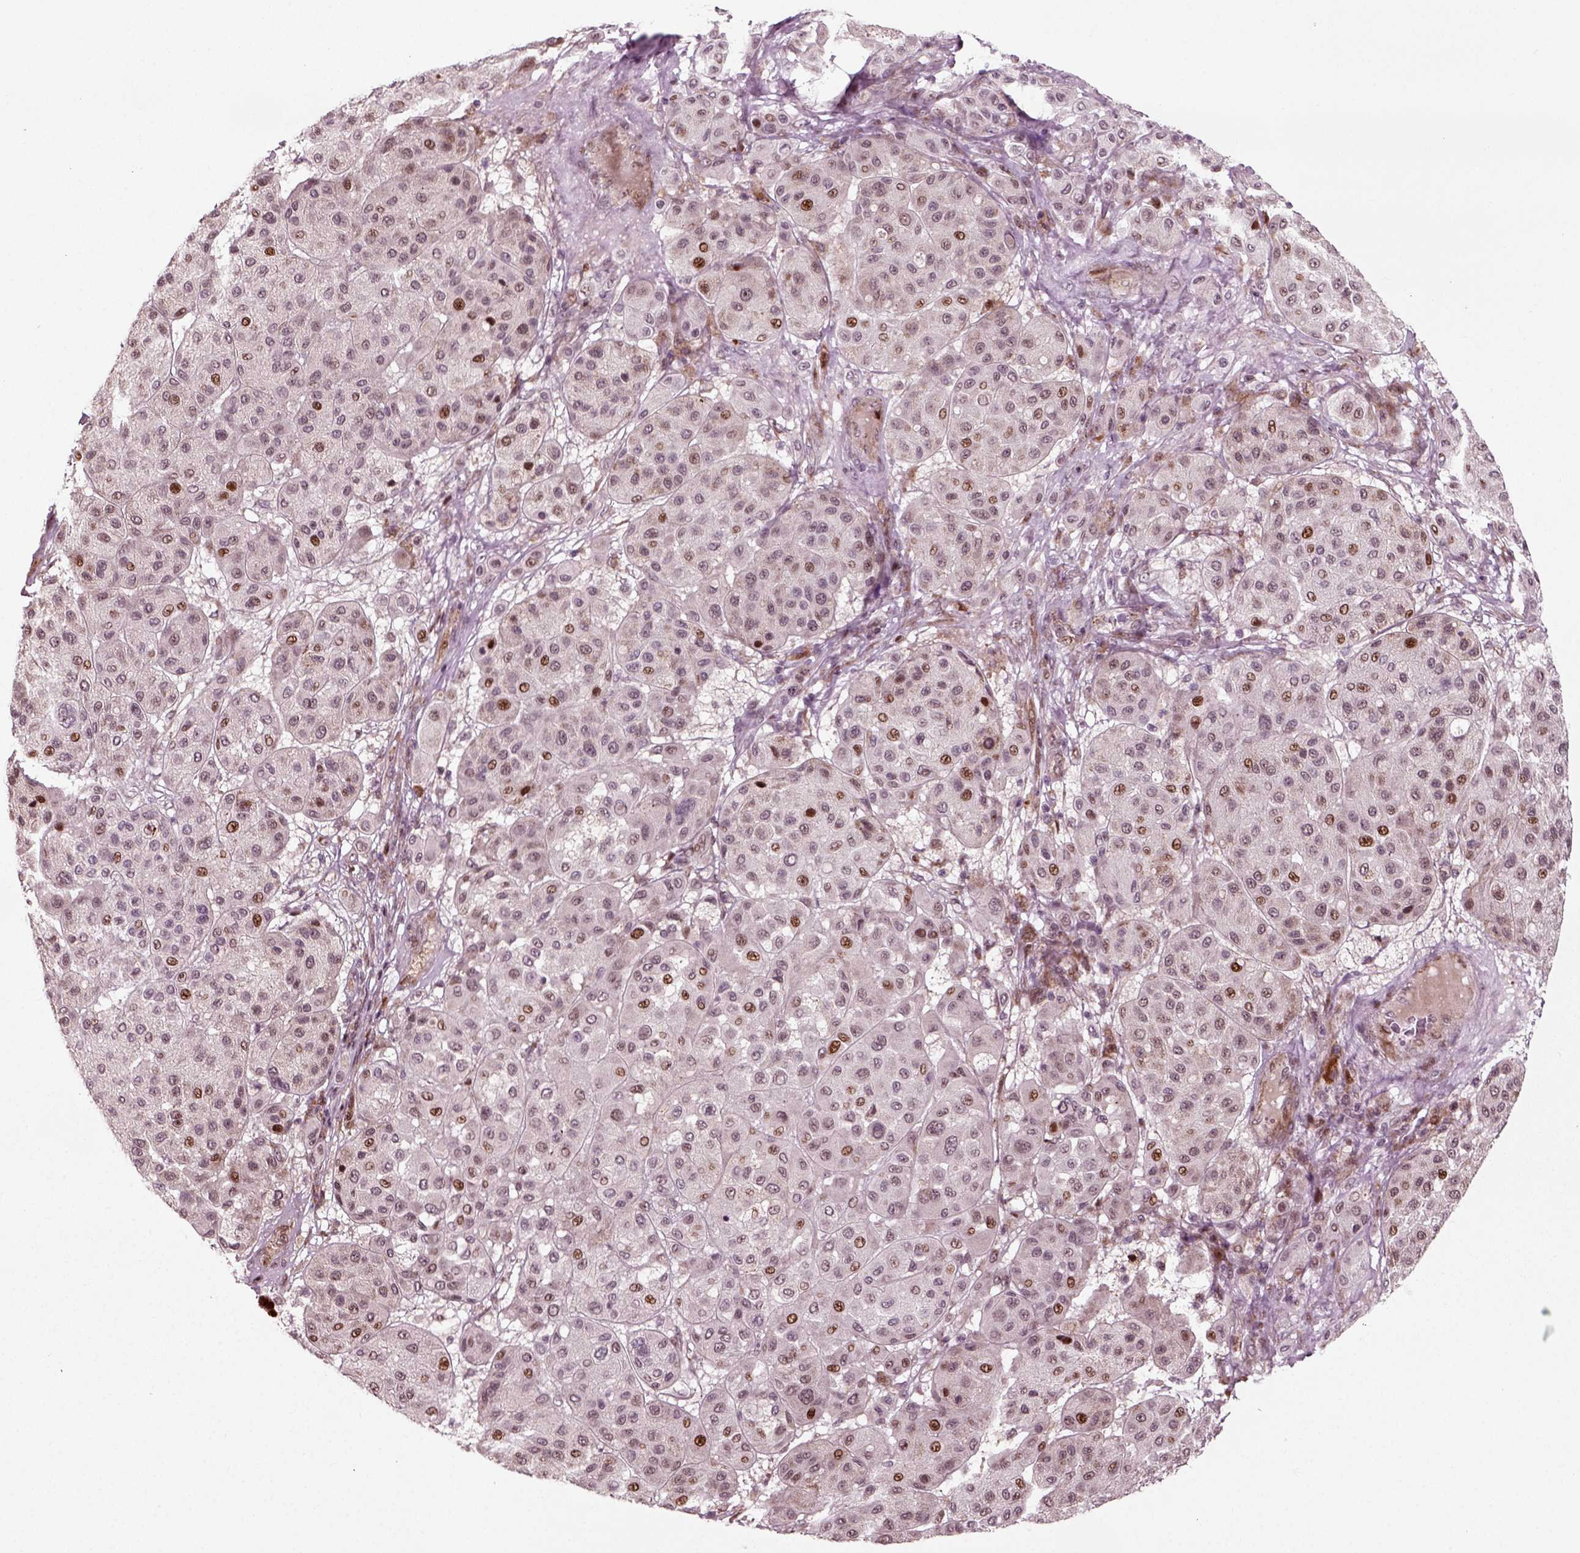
{"staining": {"intensity": "strong", "quantity": "<25%", "location": "nuclear"}, "tissue": "melanoma", "cell_type": "Tumor cells", "image_type": "cancer", "snomed": [{"axis": "morphology", "description": "Malignant melanoma, Metastatic site"}, {"axis": "topography", "description": "Smooth muscle"}], "caption": "Immunohistochemical staining of human melanoma displays strong nuclear protein expression in approximately <25% of tumor cells. (DAB IHC with brightfield microscopy, high magnification).", "gene": "CDC14A", "patient": {"sex": "male", "age": 41}}